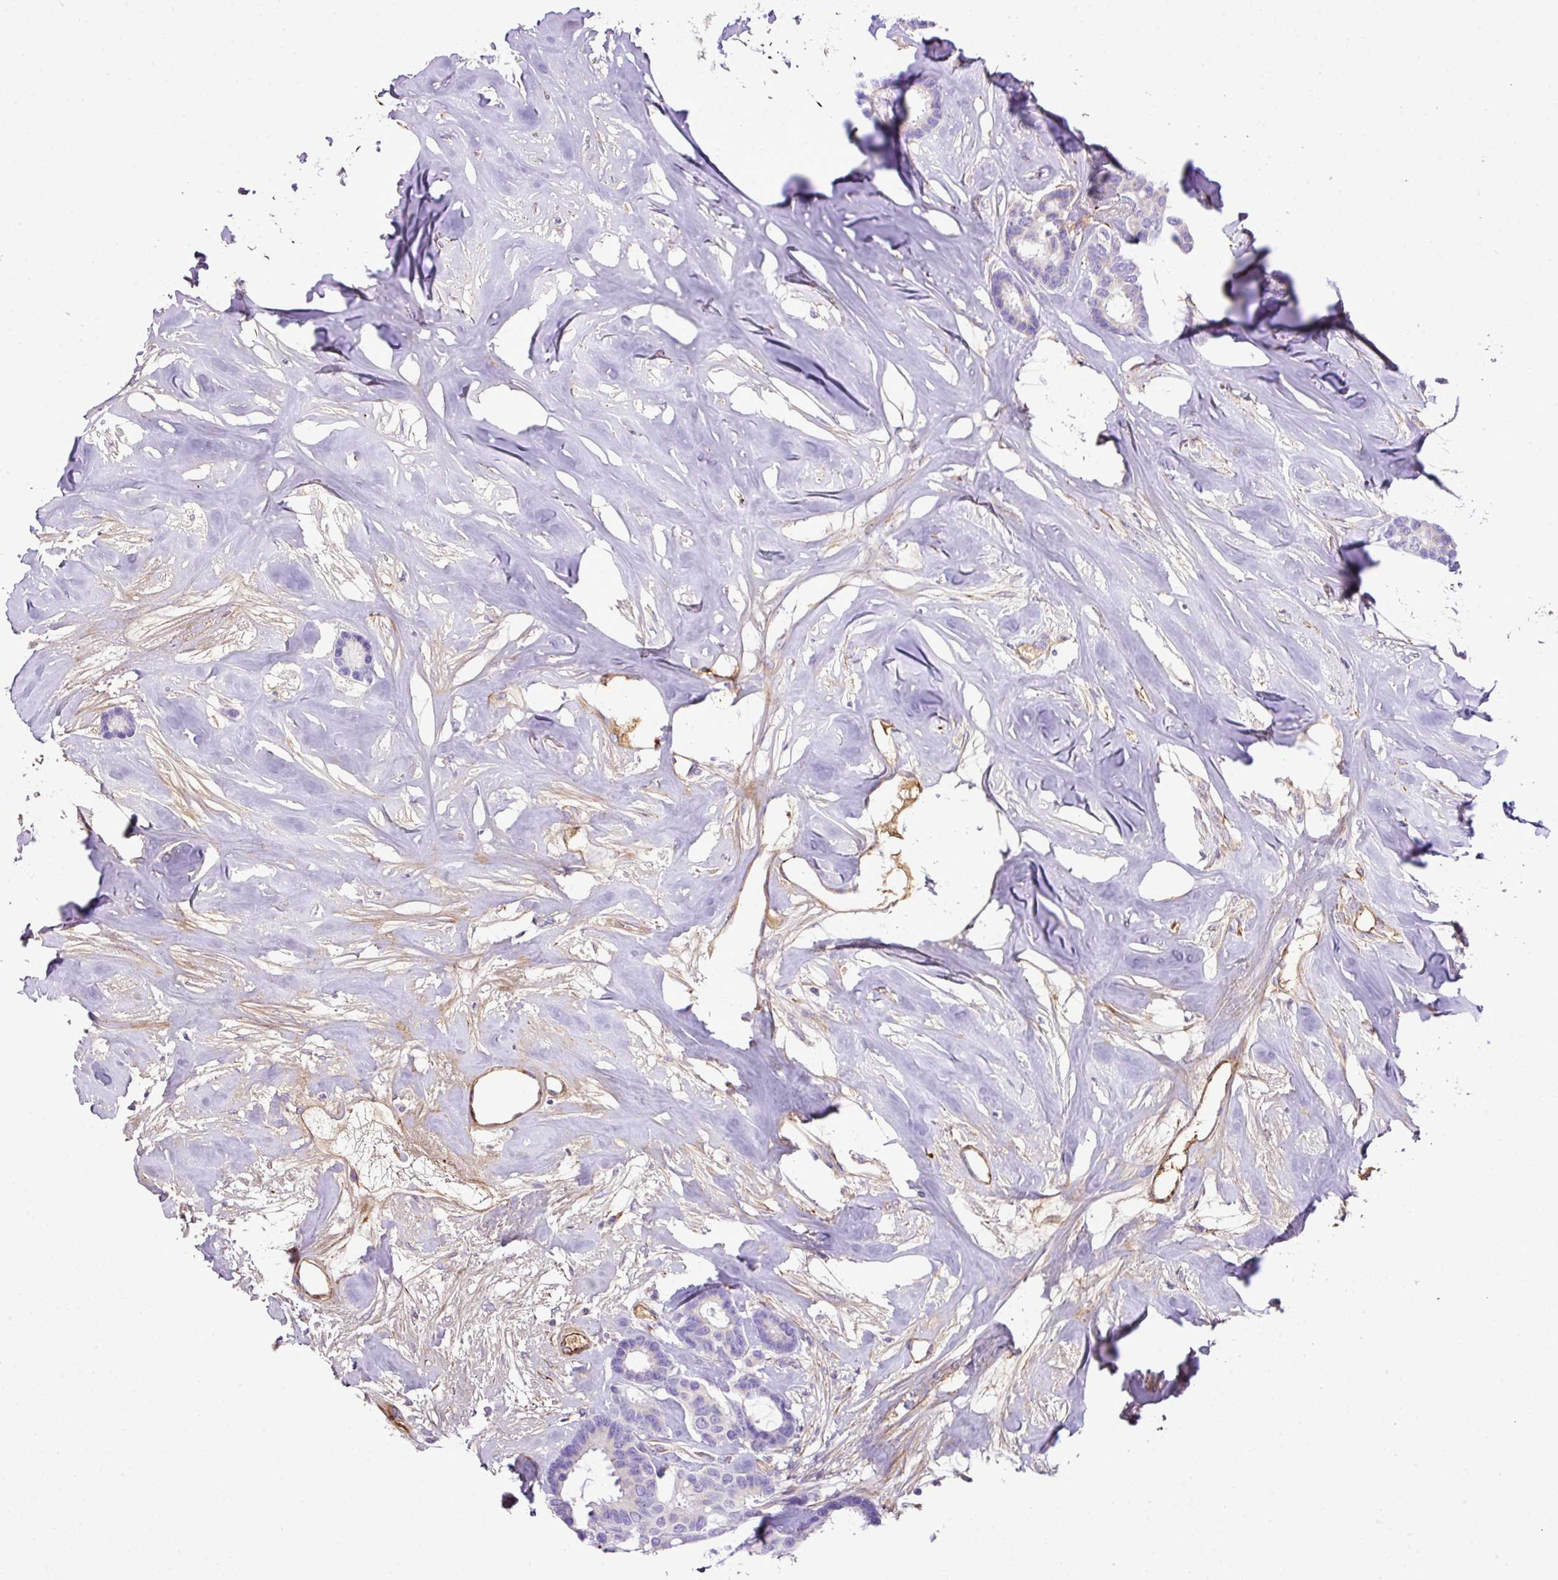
{"staining": {"intensity": "negative", "quantity": "none", "location": "none"}, "tissue": "breast cancer", "cell_type": "Tumor cells", "image_type": "cancer", "snomed": [{"axis": "morphology", "description": "Duct carcinoma"}, {"axis": "topography", "description": "Breast"}], "caption": "Tumor cells are negative for protein expression in human invasive ductal carcinoma (breast).", "gene": "CTXN2", "patient": {"sex": "female", "age": 87}}